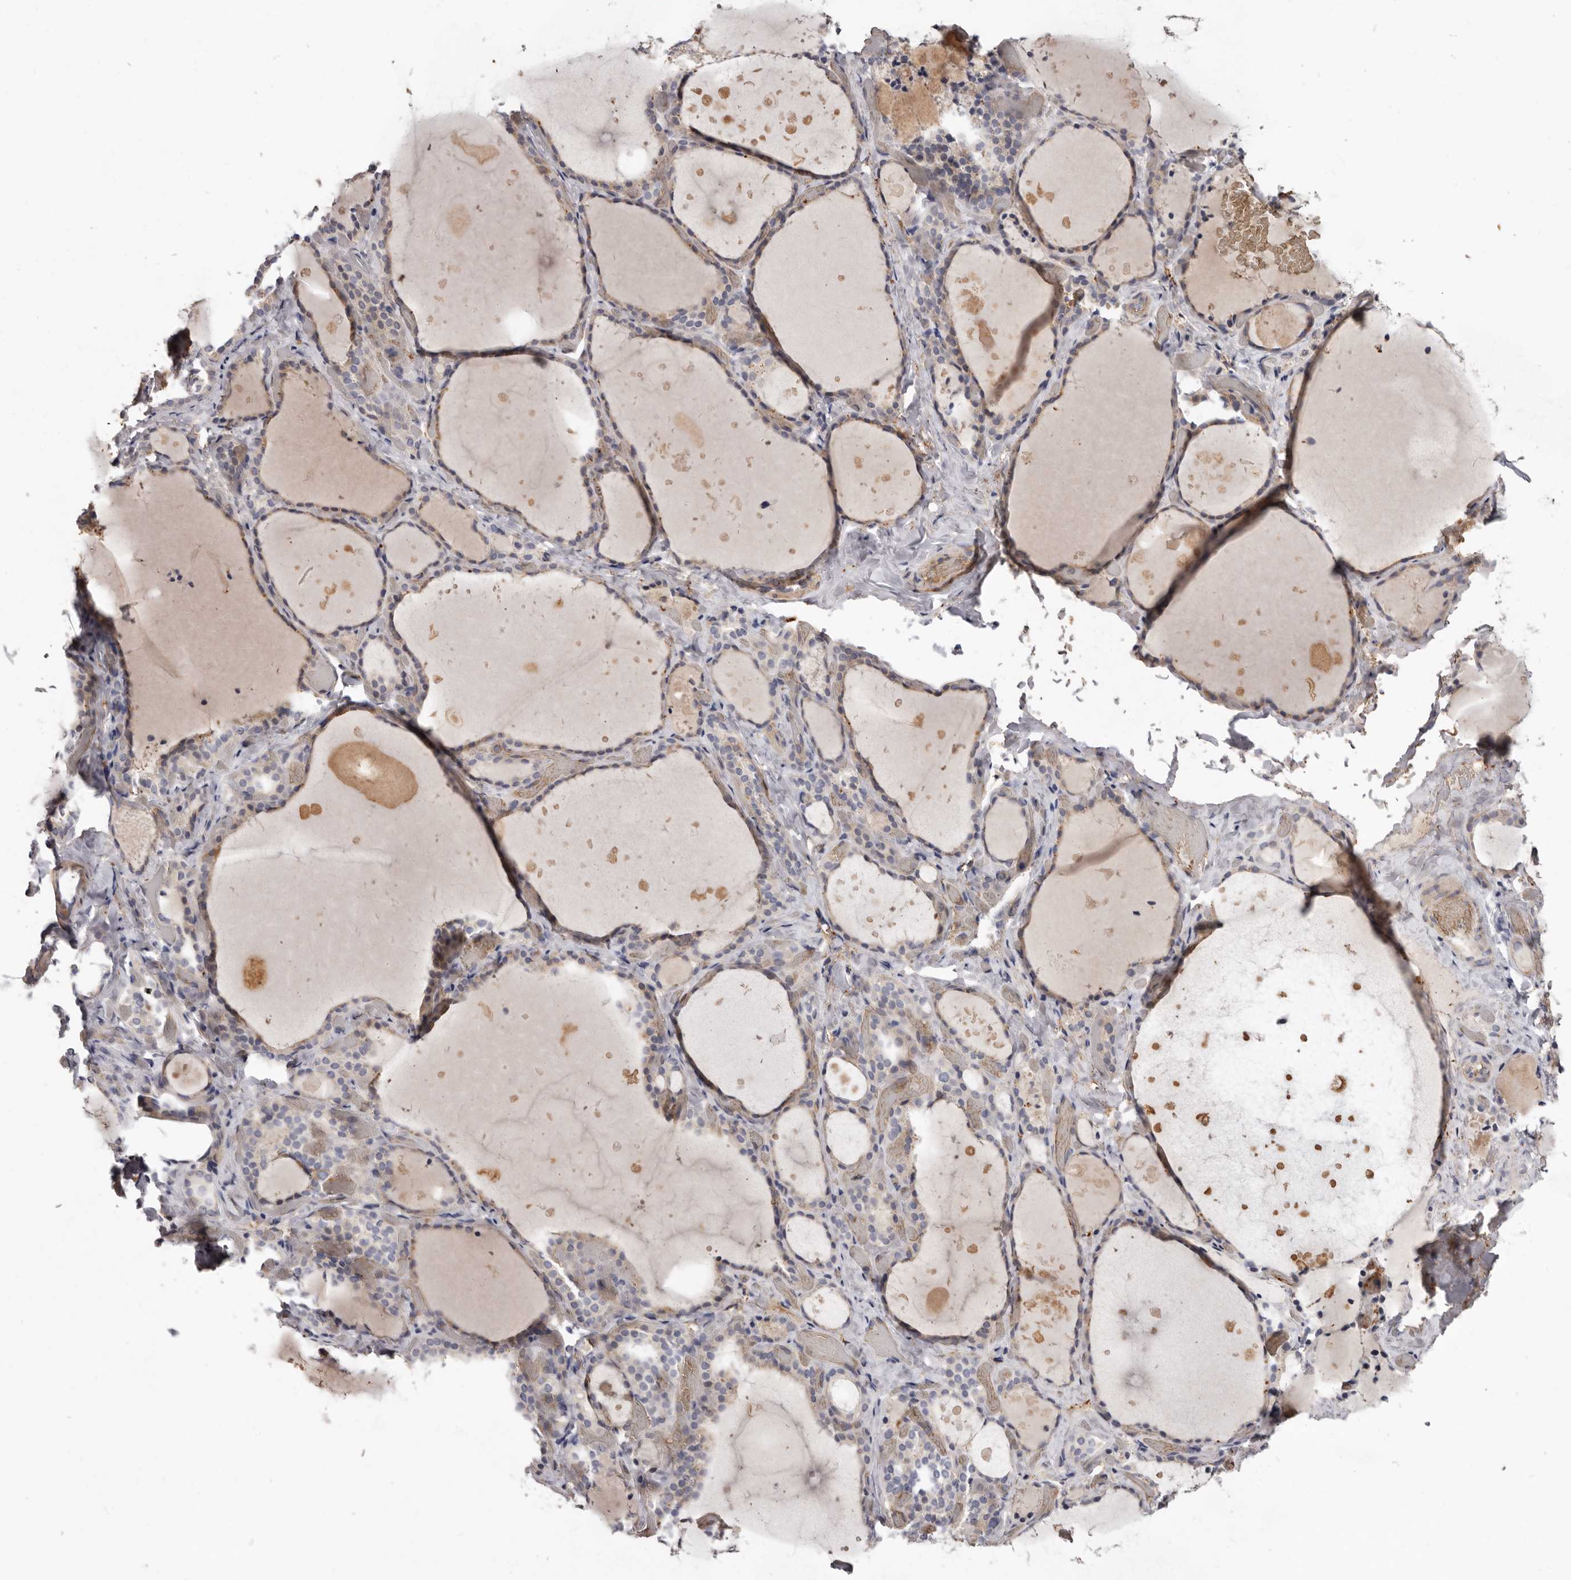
{"staining": {"intensity": "weak", "quantity": "25%-75%", "location": "cytoplasmic/membranous"}, "tissue": "thyroid gland", "cell_type": "Glandular cells", "image_type": "normal", "snomed": [{"axis": "morphology", "description": "Normal tissue, NOS"}, {"axis": "topography", "description": "Thyroid gland"}], "caption": "Unremarkable thyroid gland demonstrates weak cytoplasmic/membranous positivity in approximately 25%-75% of glandular cells, visualized by immunohistochemistry.", "gene": "SPTA1", "patient": {"sex": "female", "age": 44}}